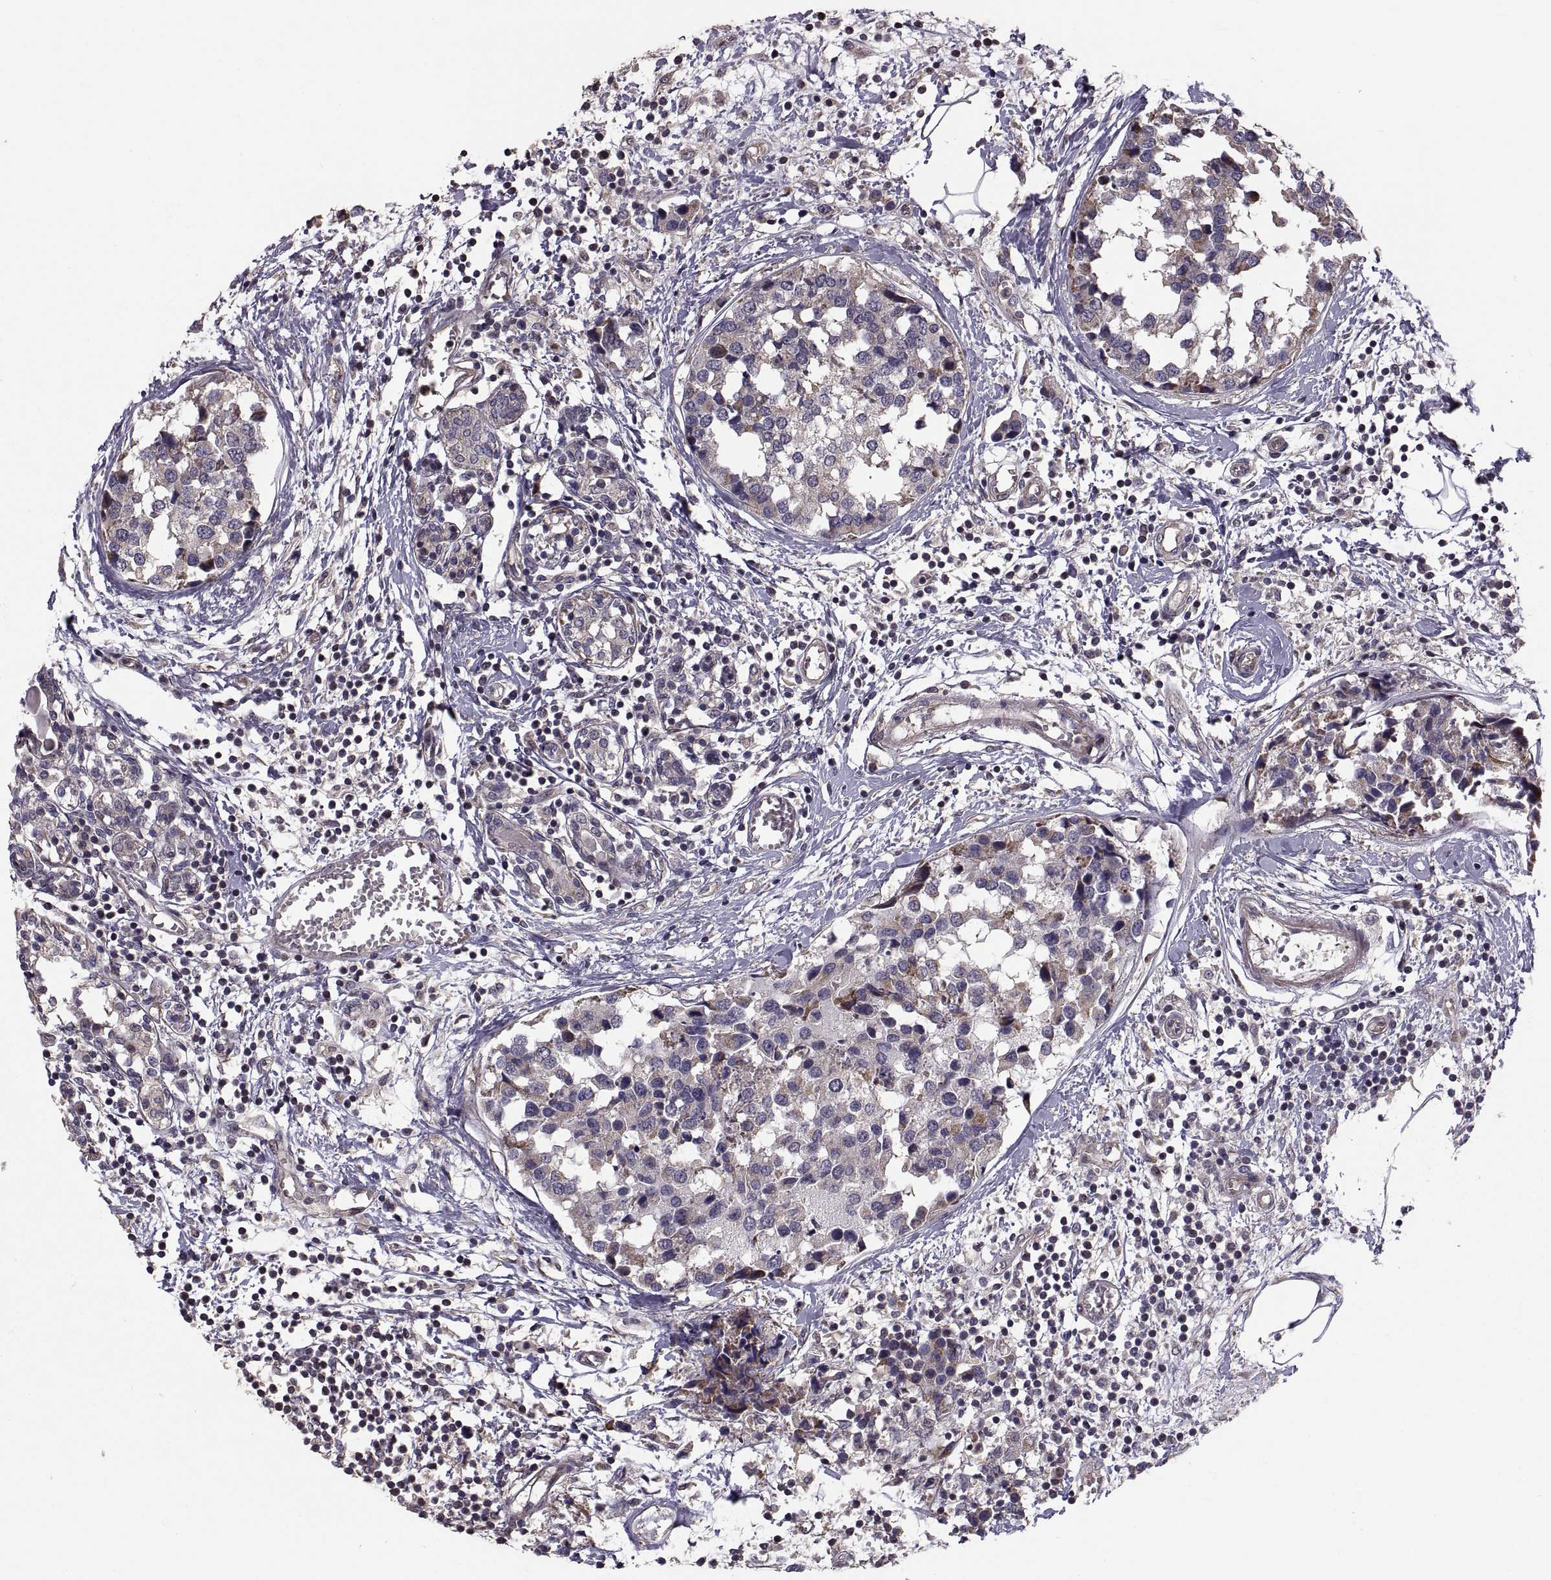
{"staining": {"intensity": "weak", "quantity": "<25%", "location": "cytoplasmic/membranous"}, "tissue": "breast cancer", "cell_type": "Tumor cells", "image_type": "cancer", "snomed": [{"axis": "morphology", "description": "Lobular carcinoma"}, {"axis": "topography", "description": "Breast"}], "caption": "Tumor cells show no significant expression in lobular carcinoma (breast).", "gene": "PMM2", "patient": {"sex": "female", "age": 59}}